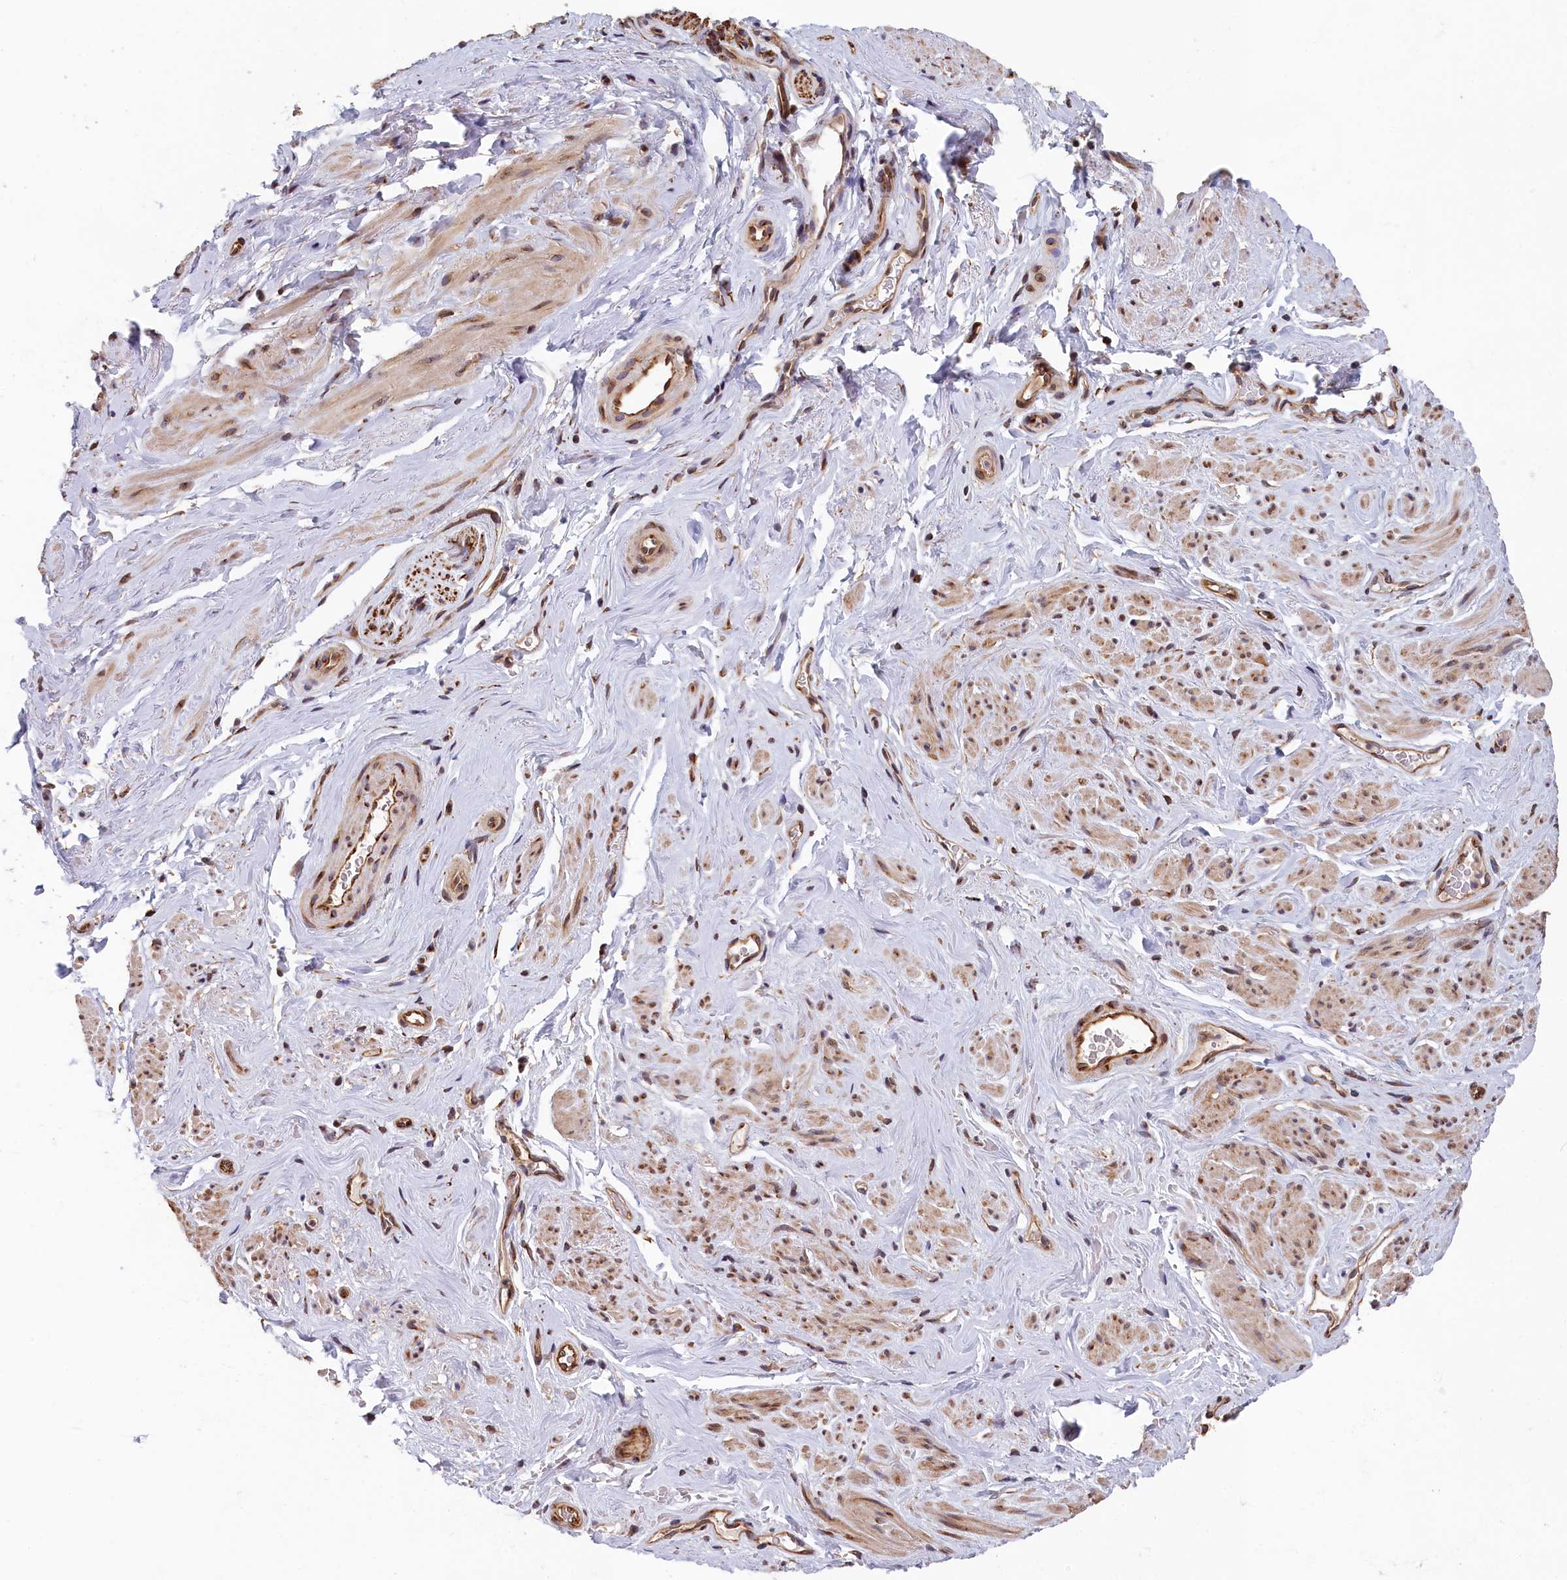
{"staining": {"intensity": "weak", "quantity": "25%-75%", "location": "cytoplasmic/membranous,nuclear"}, "tissue": "smooth muscle", "cell_type": "Smooth muscle cells", "image_type": "normal", "snomed": [{"axis": "morphology", "description": "Normal tissue, NOS"}, {"axis": "topography", "description": "Smooth muscle"}, {"axis": "topography", "description": "Peripheral nerve tissue"}], "caption": "Protein staining of unremarkable smooth muscle reveals weak cytoplasmic/membranous,nuclear positivity in about 25%-75% of smooth muscle cells.", "gene": "TMEM116", "patient": {"sex": "male", "age": 69}}